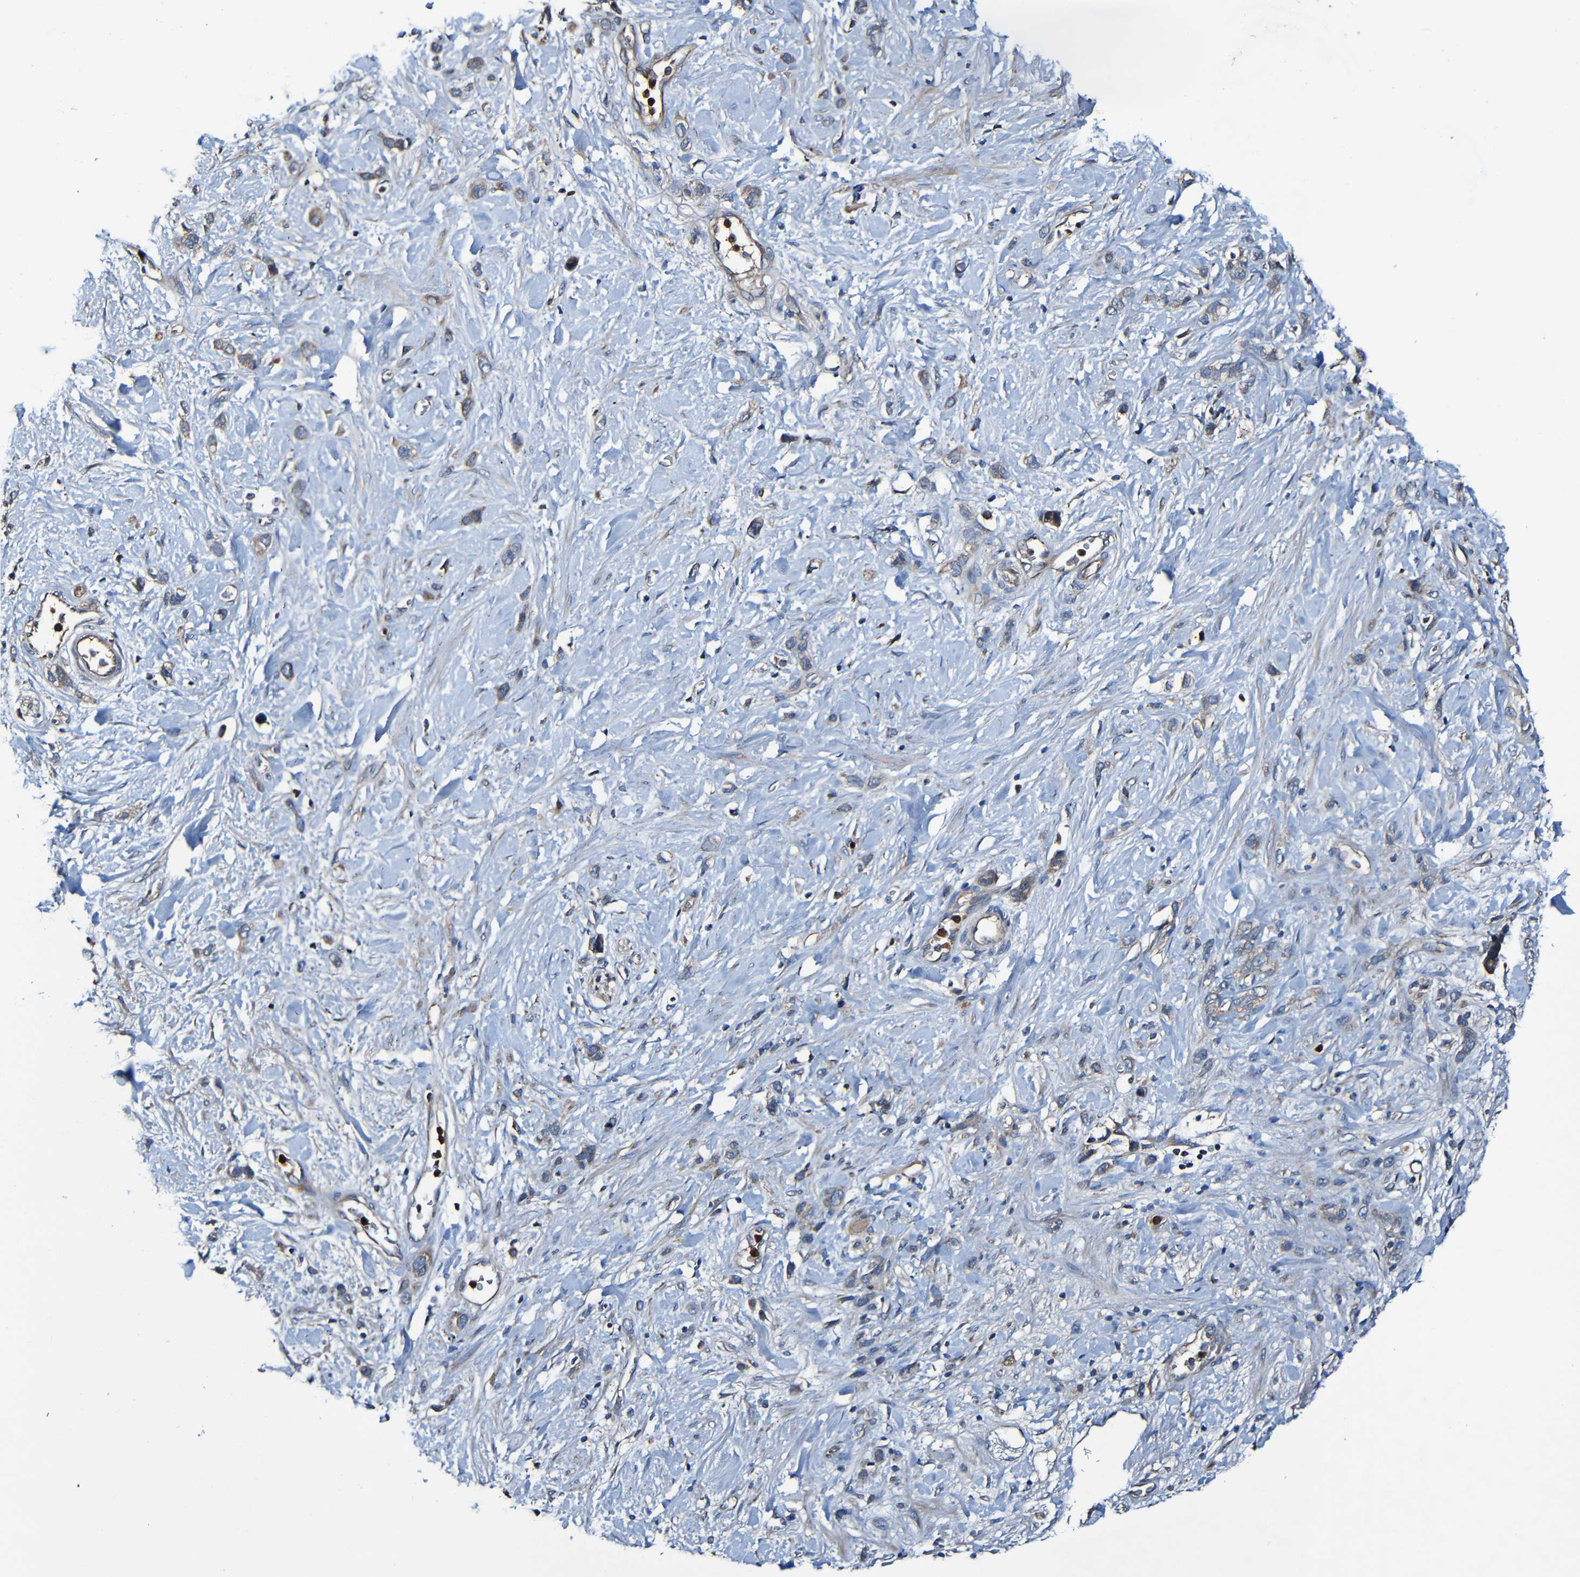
{"staining": {"intensity": "weak", "quantity": "25%-75%", "location": "cytoplasmic/membranous"}, "tissue": "stomach cancer", "cell_type": "Tumor cells", "image_type": "cancer", "snomed": [{"axis": "morphology", "description": "Adenocarcinoma, NOS"}, {"axis": "morphology", "description": "Adenocarcinoma, High grade"}, {"axis": "topography", "description": "Stomach, upper"}, {"axis": "topography", "description": "Stomach, lower"}], "caption": "A micrograph showing weak cytoplasmic/membranous positivity in about 25%-75% of tumor cells in adenocarcinoma (high-grade) (stomach), as visualized by brown immunohistochemical staining.", "gene": "ADAM15", "patient": {"sex": "female", "age": 65}}